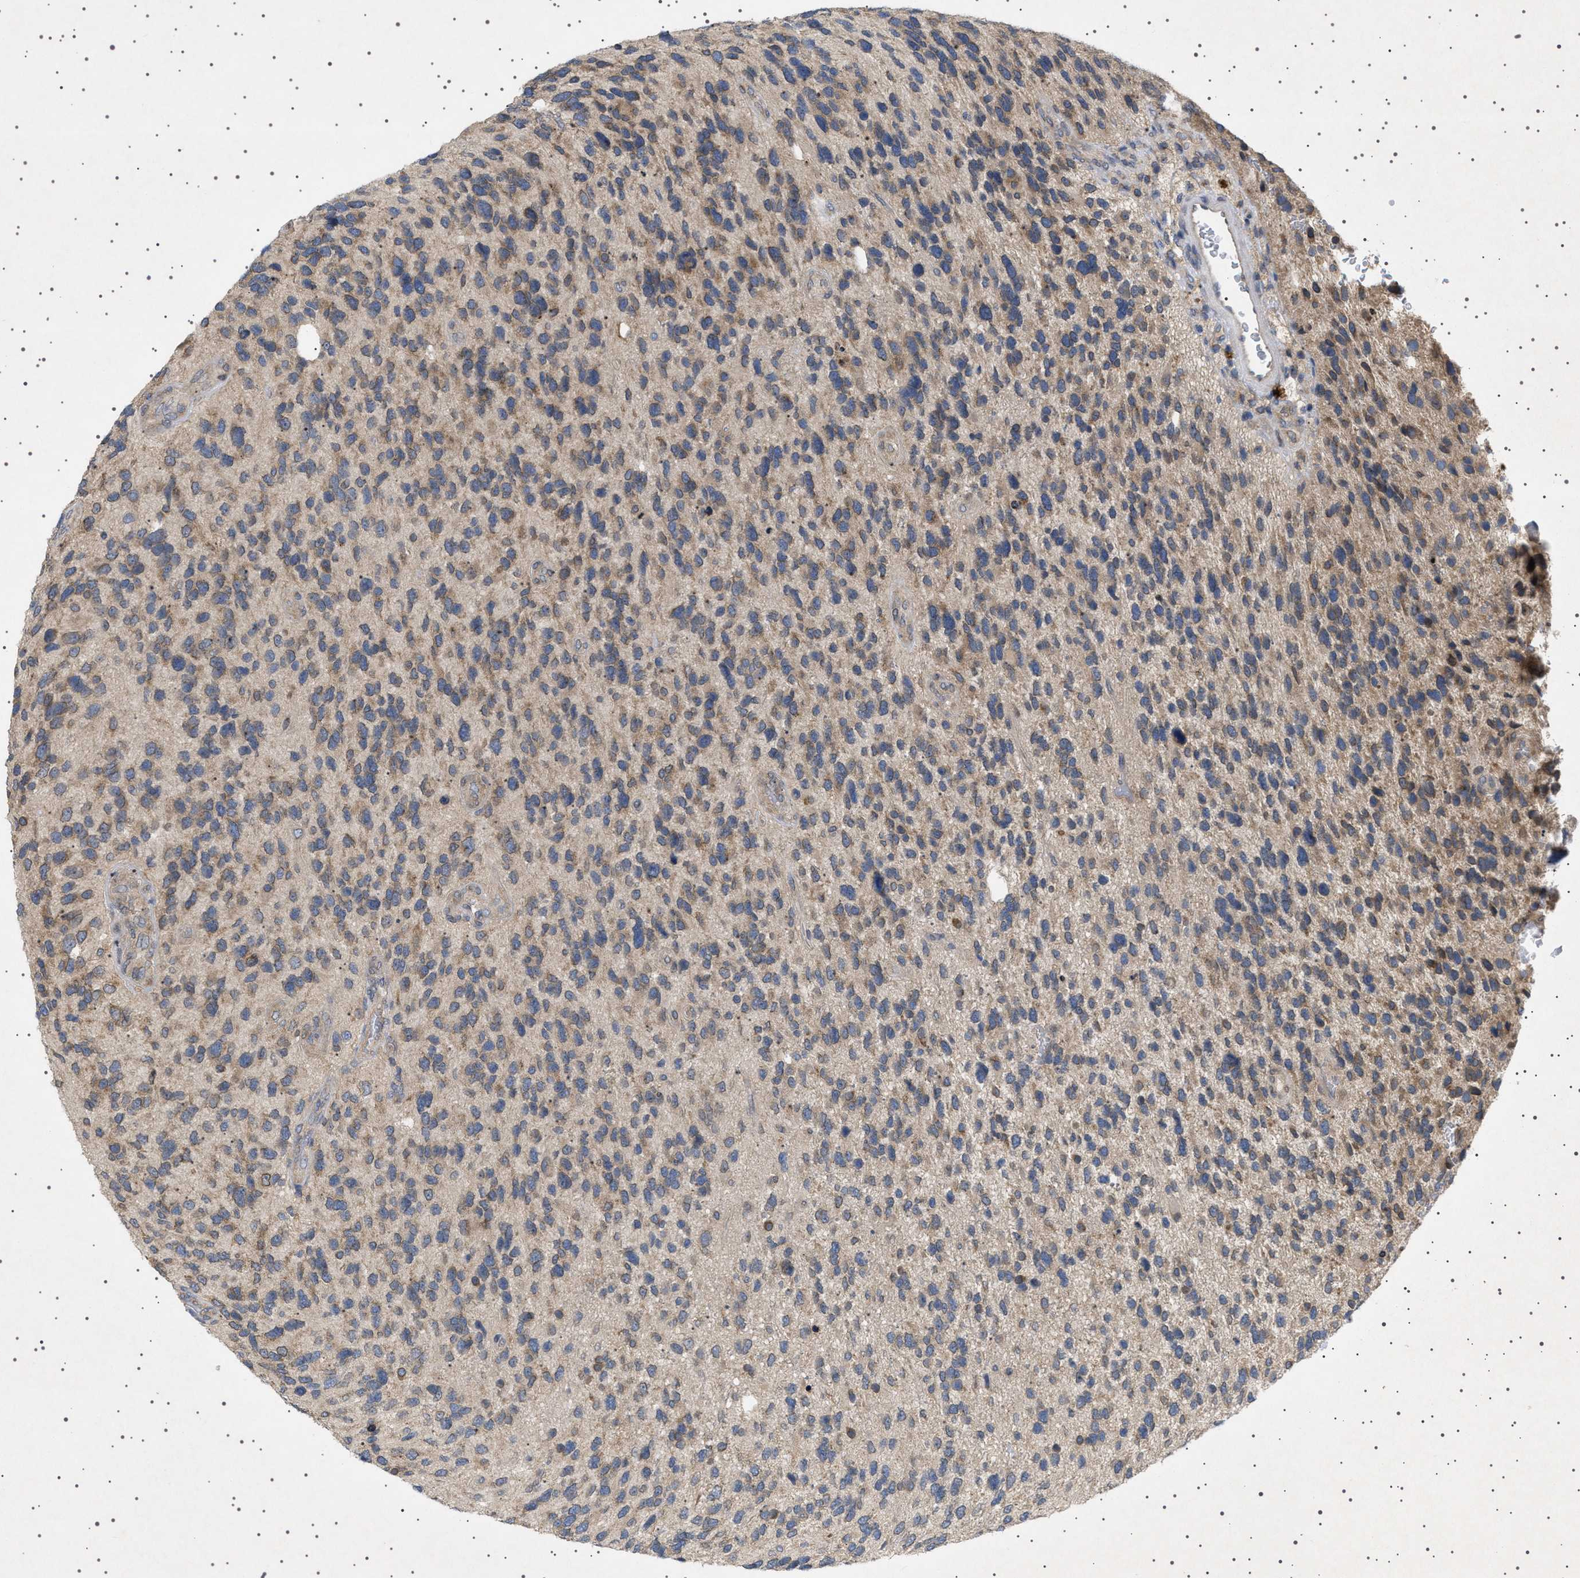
{"staining": {"intensity": "moderate", "quantity": ">75%", "location": "cytoplasmic/membranous,nuclear"}, "tissue": "glioma", "cell_type": "Tumor cells", "image_type": "cancer", "snomed": [{"axis": "morphology", "description": "Glioma, malignant, High grade"}, {"axis": "topography", "description": "Brain"}], "caption": "Glioma tissue displays moderate cytoplasmic/membranous and nuclear expression in about >75% of tumor cells", "gene": "NUP93", "patient": {"sex": "female", "age": 58}}